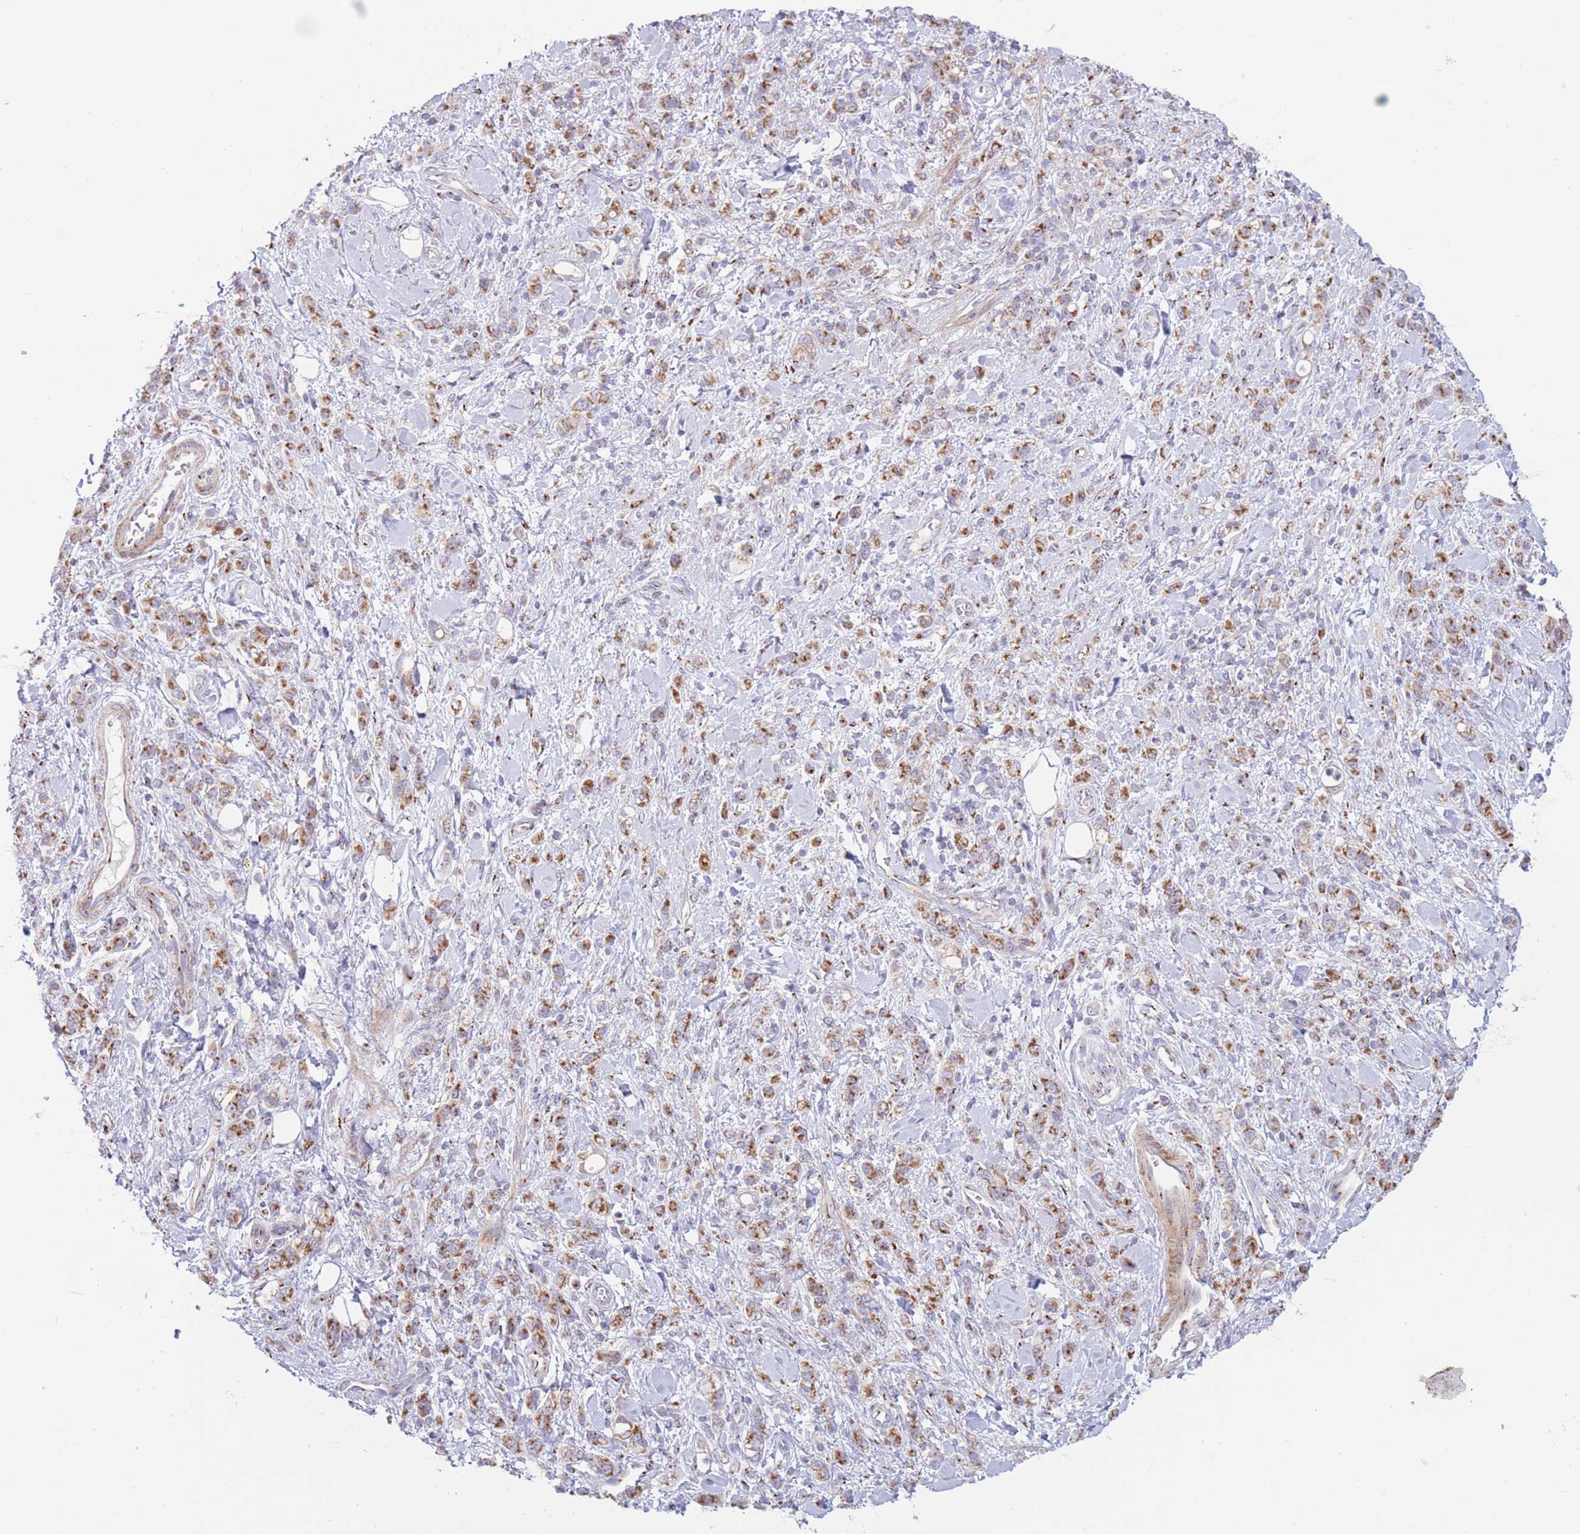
{"staining": {"intensity": "strong", "quantity": ">75%", "location": "cytoplasmic/membranous"}, "tissue": "stomach cancer", "cell_type": "Tumor cells", "image_type": "cancer", "snomed": [{"axis": "morphology", "description": "Adenocarcinoma, NOS"}, {"axis": "topography", "description": "Stomach"}], "caption": "Adenocarcinoma (stomach) was stained to show a protein in brown. There is high levels of strong cytoplasmic/membranous positivity in about >75% of tumor cells.", "gene": "MPND", "patient": {"sex": "male", "age": 77}}